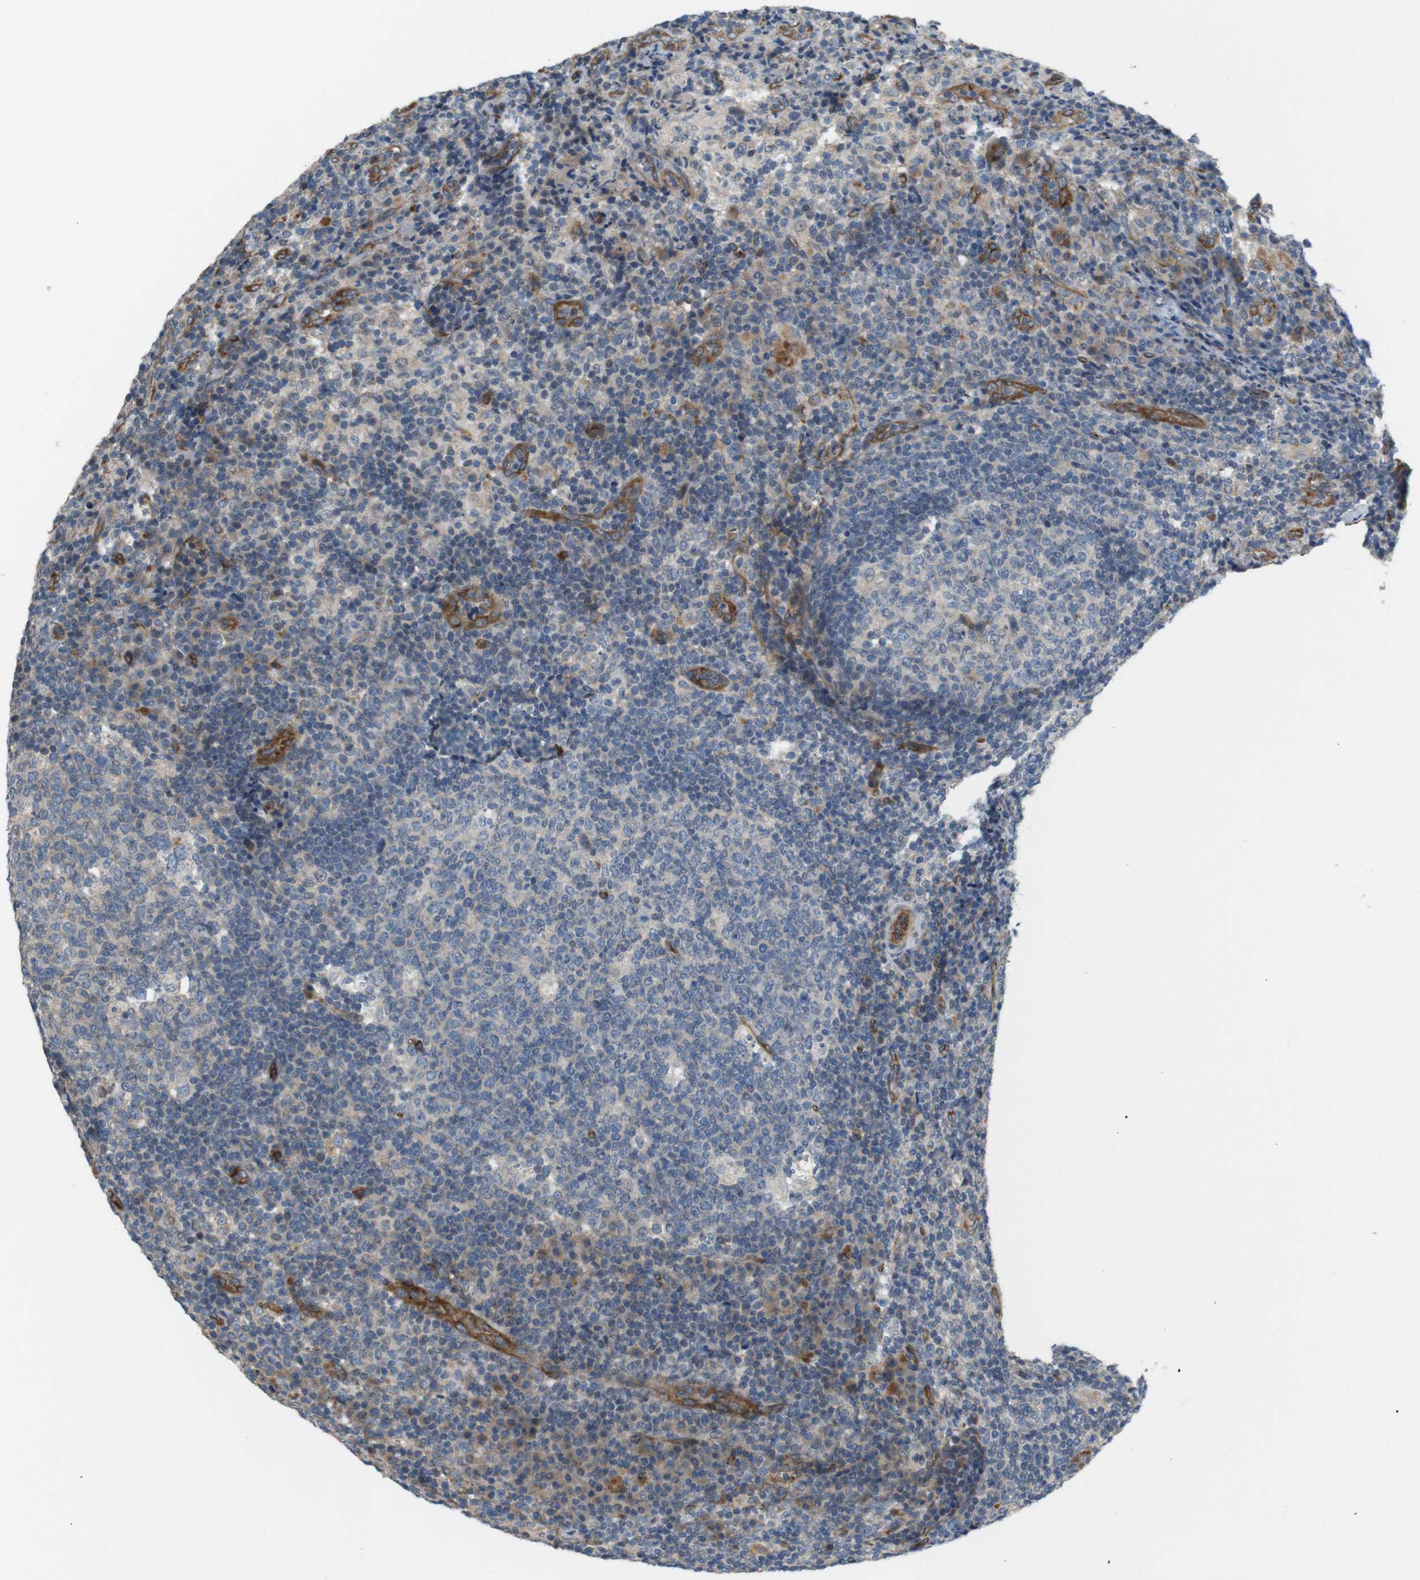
{"staining": {"intensity": "weak", "quantity": ">75%", "location": "cytoplasmic/membranous"}, "tissue": "lymph node", "cell_type": "Germinal center cells", "image_type": "normal", "snomed": [{"axis": "morphology", "description": "Normal tissue, NOS"}, {"axis": "morphology", "description": "Inflammation, NOS"}, {"axis": "topography", "description": "Lymph node"}], "caption": "Immunohistochemistry (IHC) micrograph of unremarkable lymph node: lymph node stained using immunohistochemistry (IHC) demonstrates low levels of weak protein expression localized specifically in the cytoplasmic/membranous of germinal center cells, appearing as a cytoplasmic/membranous brown color.", "gene": "BVES", "patient": {"sex": "male", "age": 55}}